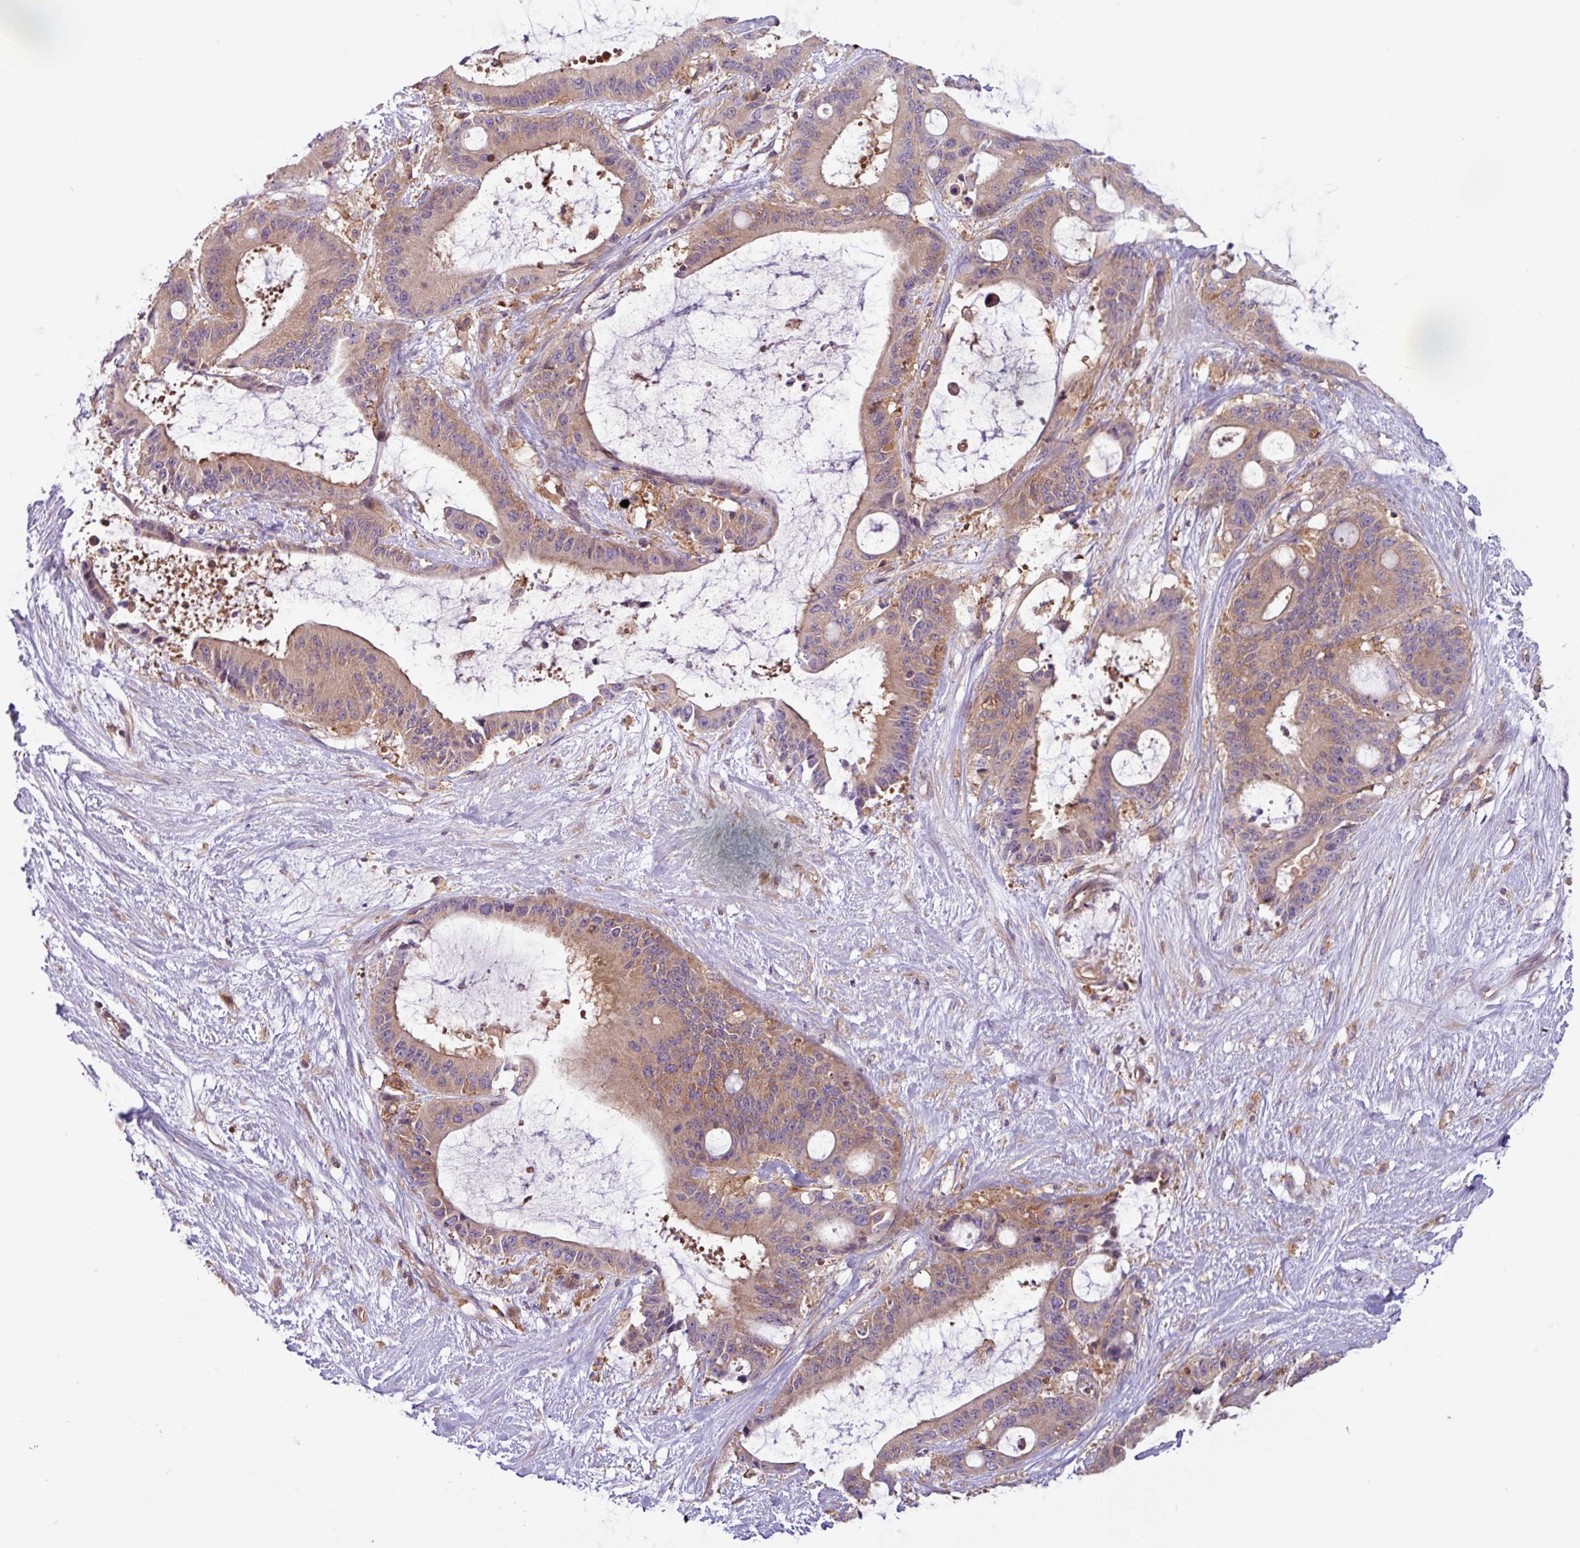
{"staining": {"intensity": "weak", "quantity": ">75%", "location": "cytoplasmic/membranous"}, "tissue": "liver cancer", "cell_type": "Tumor cells", "image_type": "cancer", "snomed": [{"axis": "morphology", "description": "Normal tissue, NOS"}, {"axis": "morphology", "description": "Cholangiocarcinoma"}, {"axis": "topography", "description": "Liver"}, {"axis": "topography", "description": "Peripheral nerve tissue"}], "caption": "A brown stain highlights weak cytoplasmic/membranous positivity of a protein in human liver cancer (cholangiocarcinoma) tumor cells.", "gene": "ACTR3", "patient": {"sex": "female", "age": 73}}